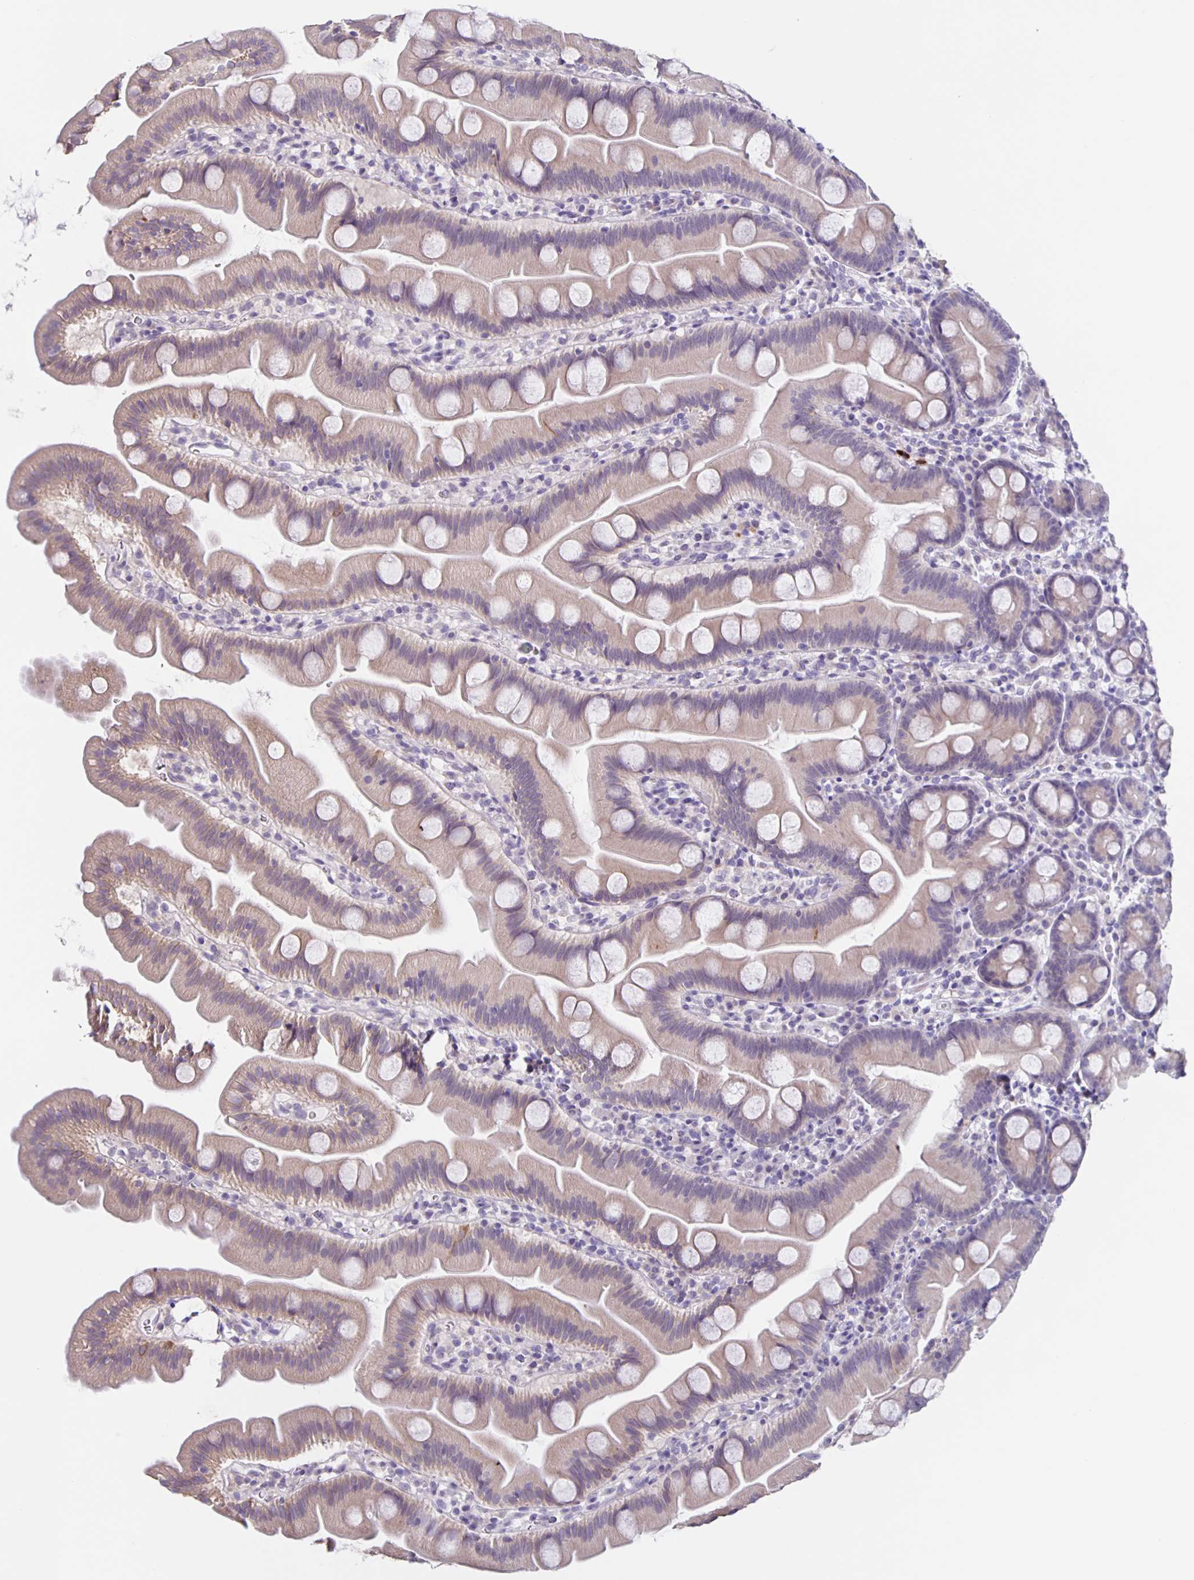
{"staining": {"intensity": "weak", "quantity": "25%-75%", "location": "cytoplasmic/membranous"}, "tissue": "small intestine", "cell_type": "Glandular cells", "image_type": "normal", "snomed": [{"axis": "morphology", "description": "Normal tissue, NOS"}, {"axis": "topography", "description": "Small intestine"}], "caption": "Immunohistochemical staining of benign human small intestine demonstrates low levels of weak cytoplasmic/membranous staining in about 25%-75% of glandular cells. The staining was performed using DAB (3,3'-diaminobenzidine), with brown indicating positive protein expression. Nuclei are stained blue with hematoxylin.", "gene": "SLC12A3", "patient": {"sex": "female", "age": 68}}